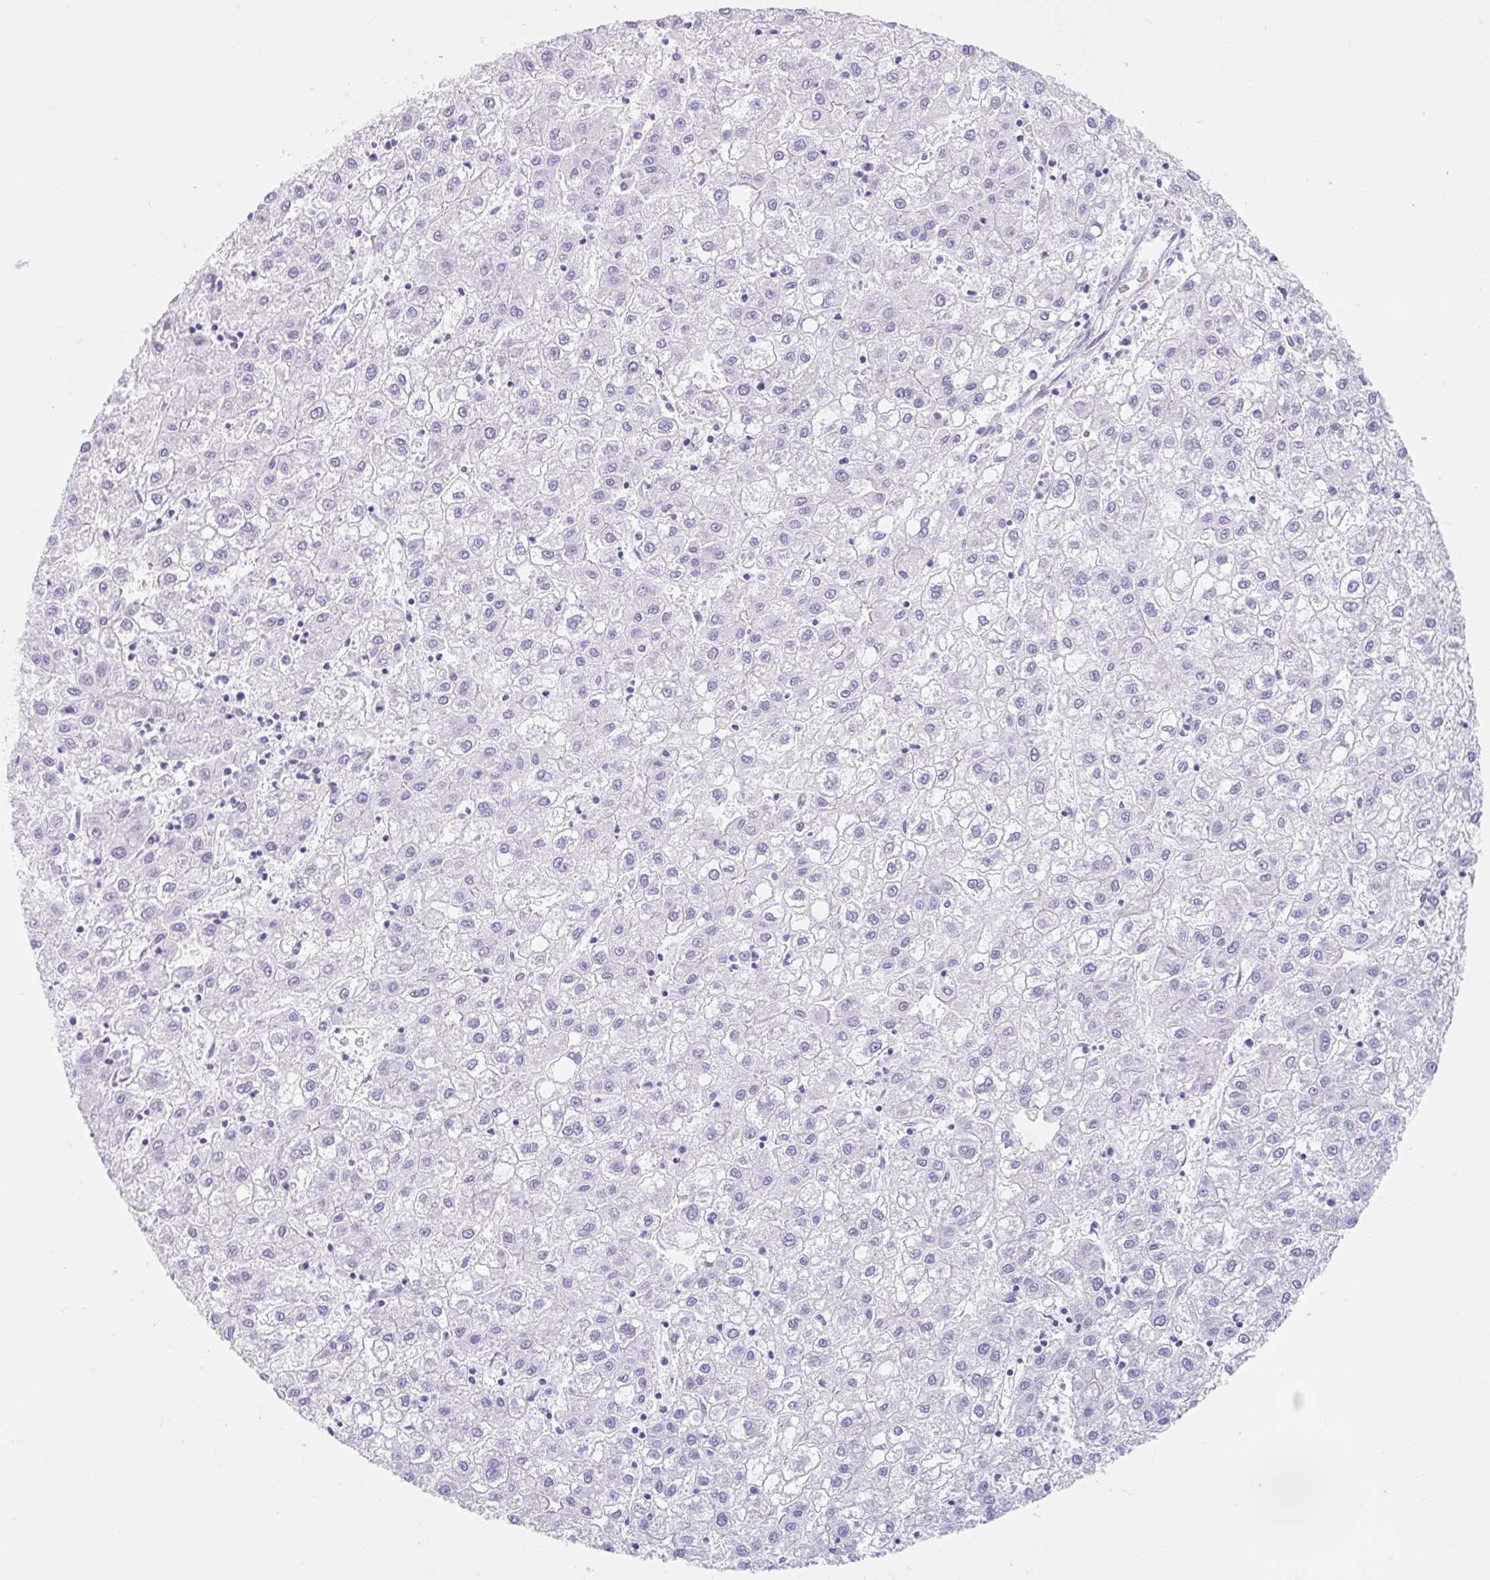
{"staining": {"intensity": "negative", "quantity": "none", "location": "none"}, "tissue": "liver cancer", "cell_type": "Tumor cells", "image_type": "cancer", "snomed": [{"axis": "morphology", "description": "Carcinoma, Hepatocellular, NOS"}, {"axis": "topography", "description": "Liver"}], "caption": "A photomicrograph of human hepatocellular carcinoma (liver) is negative for staining in tumor cells.", "gene": "CPTP", "patient": {"sex": "male", "age": 72}}